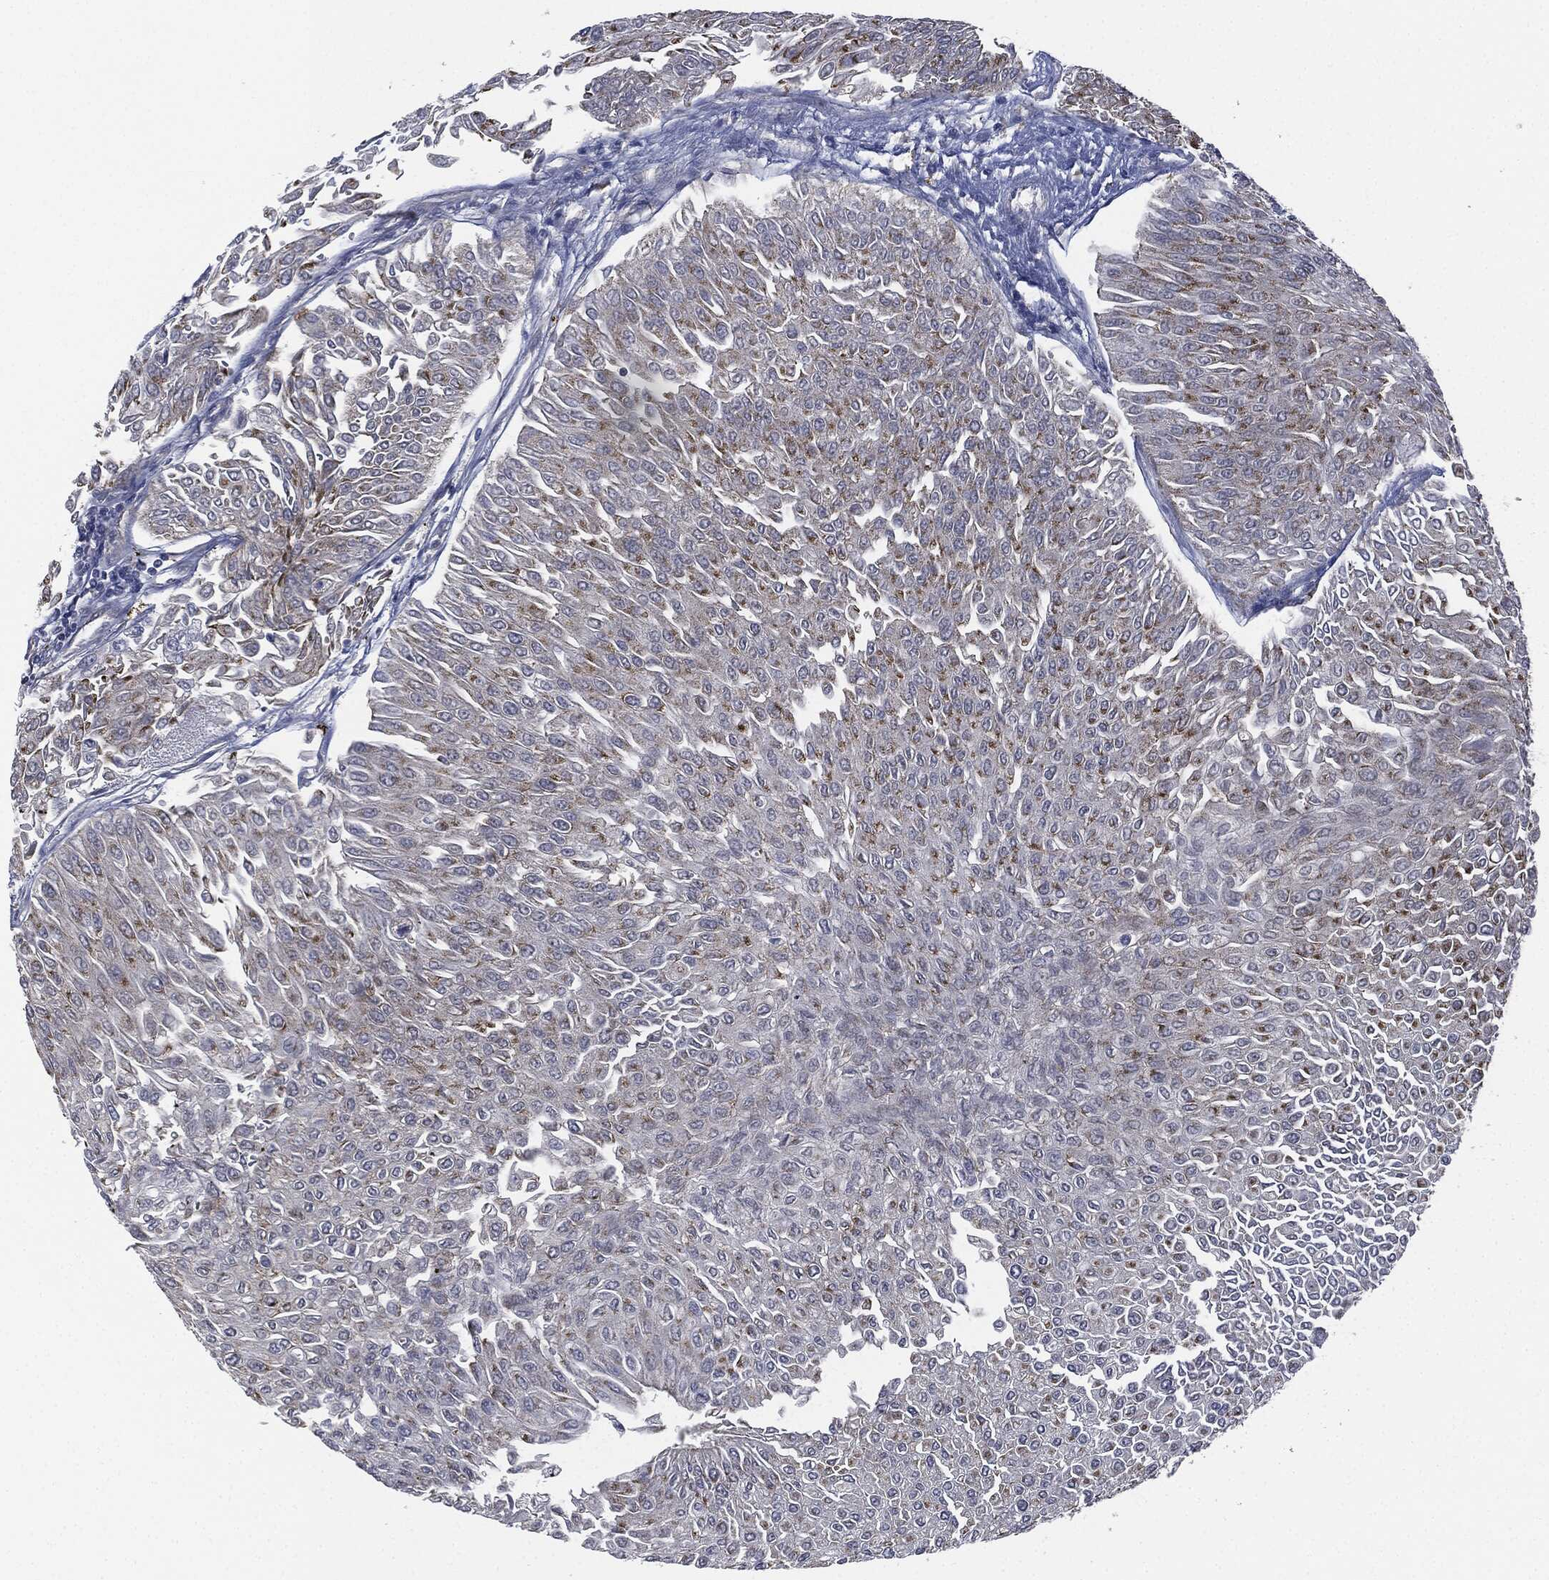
{"staining": {"intensity": "strong", "quantity": "<25%", "location": "cytoplasmic/membranous"}, "tissue": "urothelial cancer", "cell_type": "Tumor cells", "image_type": "cancer", "snomed": [{"axis": "morphology", "description": "Urothelial carcinoma, Low grade"}, {"axis": "topography", "description": "Urinary bladder"}], "caption": "Protein expression analysis of urothelial cancer demonstrates strong cytoplasmic/membranous expression in about <25% of tumor cells.", "gene": "SIGLEC9", "patient": {"sex": "male", "age": 67}}